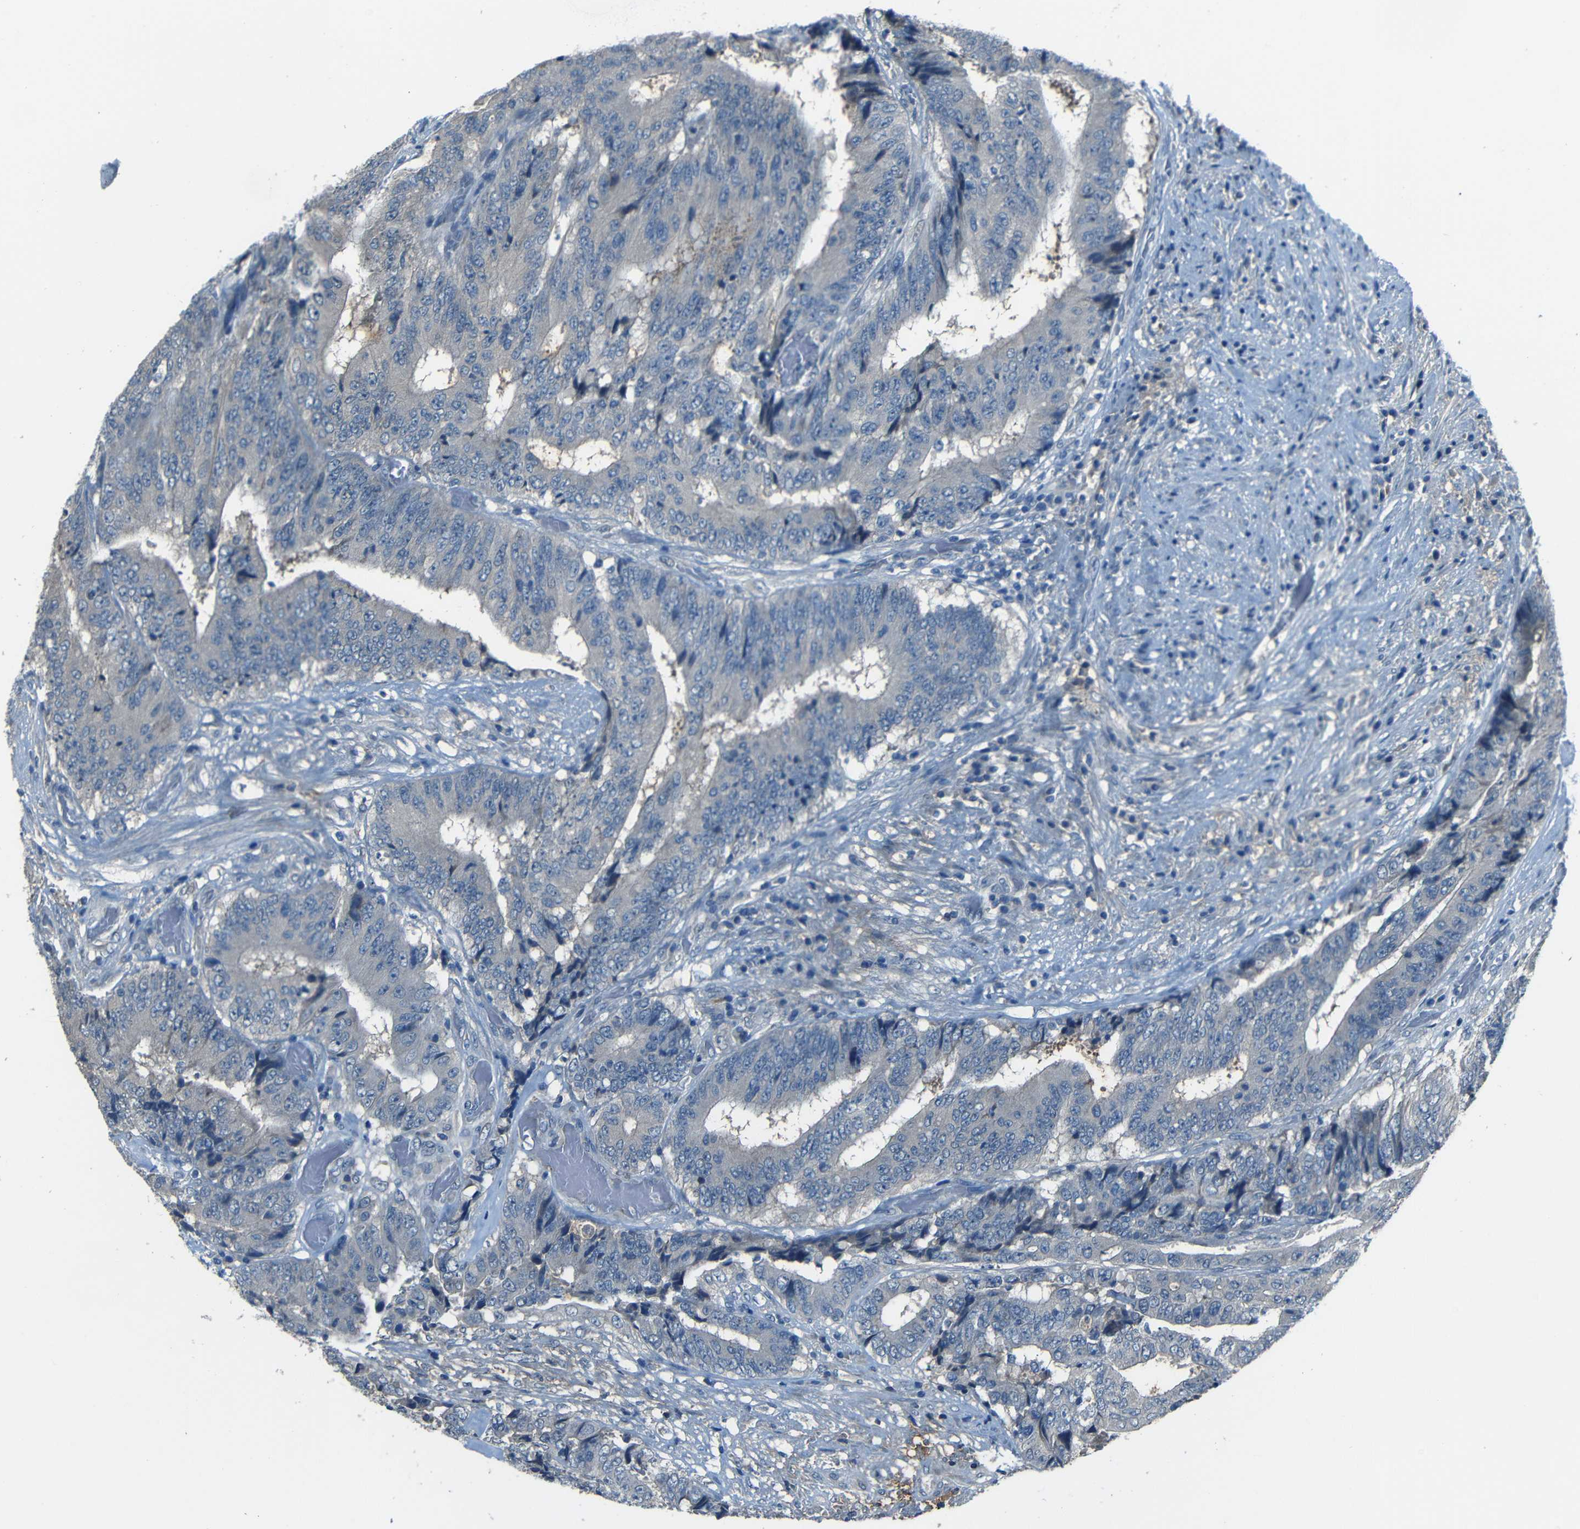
{"staining": {"intensity": "negative", "quantity": "none", "location": "none"}, "tissue": "colorectal cancer", "cell_type": "Tumor cells", "image_type": "cancer", "snomed": [{"axis": "morphology", "description": "Adenocarcinoma, NOS"}, {"axis": "topography", "description": "Rectum"}], "caption": "The immunohistochemistry histopathology image has no significant staining in tumor cells of colorectal cancer (adenocarcinoma) tissue. The staining is performed using DAB brown chromogen with nuclei counter-stained in using hematoxylin.", "gene": "SLA", "patient": {"sex": "male", "age": 72}}